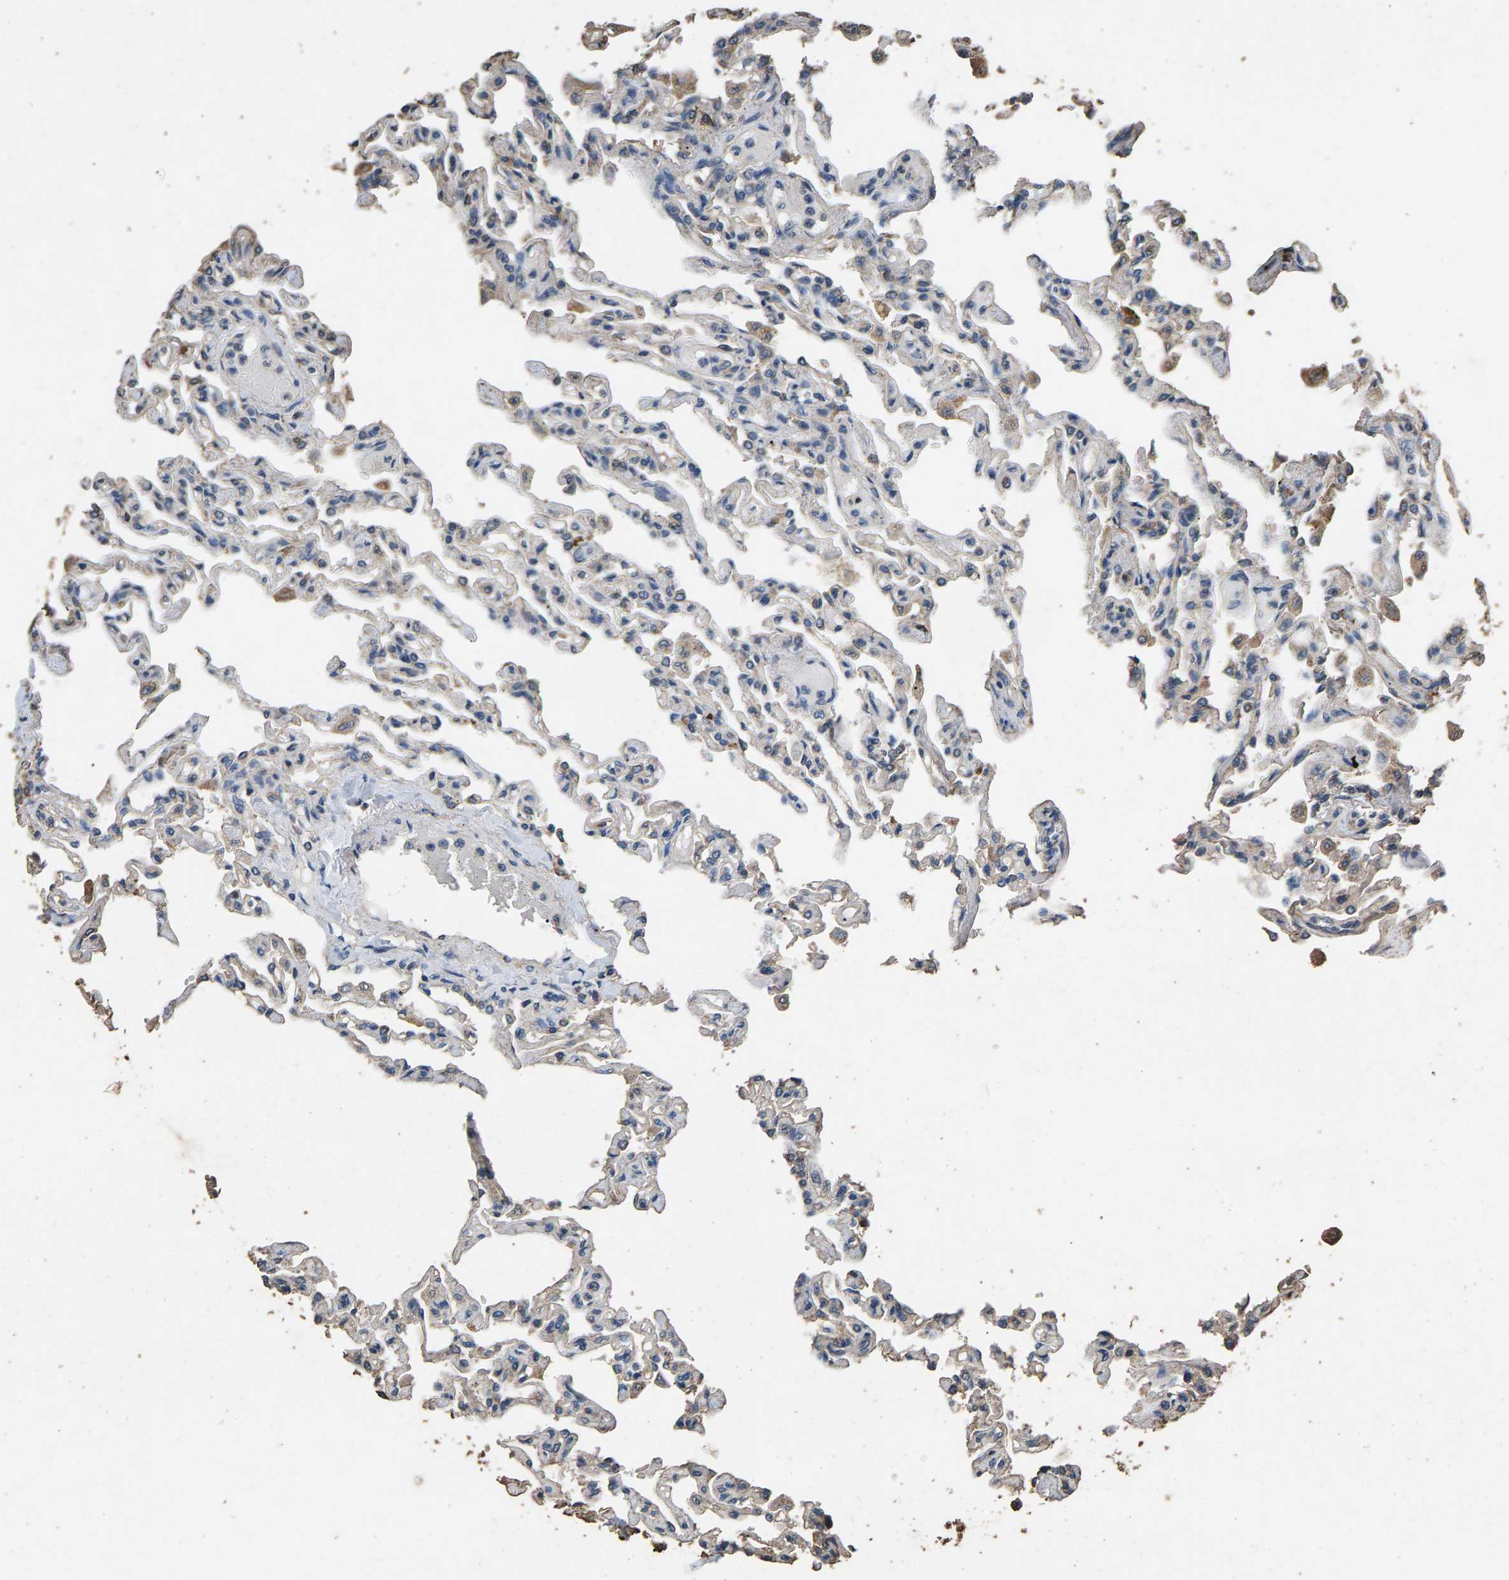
{"staining": {"intensity": "weak", "quantity": ">75%", "location": "cytoplasmic/membranous"}, "tissue": "lung", "cell_type": "Alveolar cells", "image_type": "normal", "snomed": [{"axis": "morphology", "description": "Normal tissue, NOS"}, {"axis": "topography", "description": "Lung"}], "caption": "IHC image of normal human lung stained for a protein (brown), which displays low levels of weak cytoplasmic/membranous expression in approximately >75% of alveolar cells.", "gene": "MRPL27", "patient": {"sex": "male", "age": 21}}